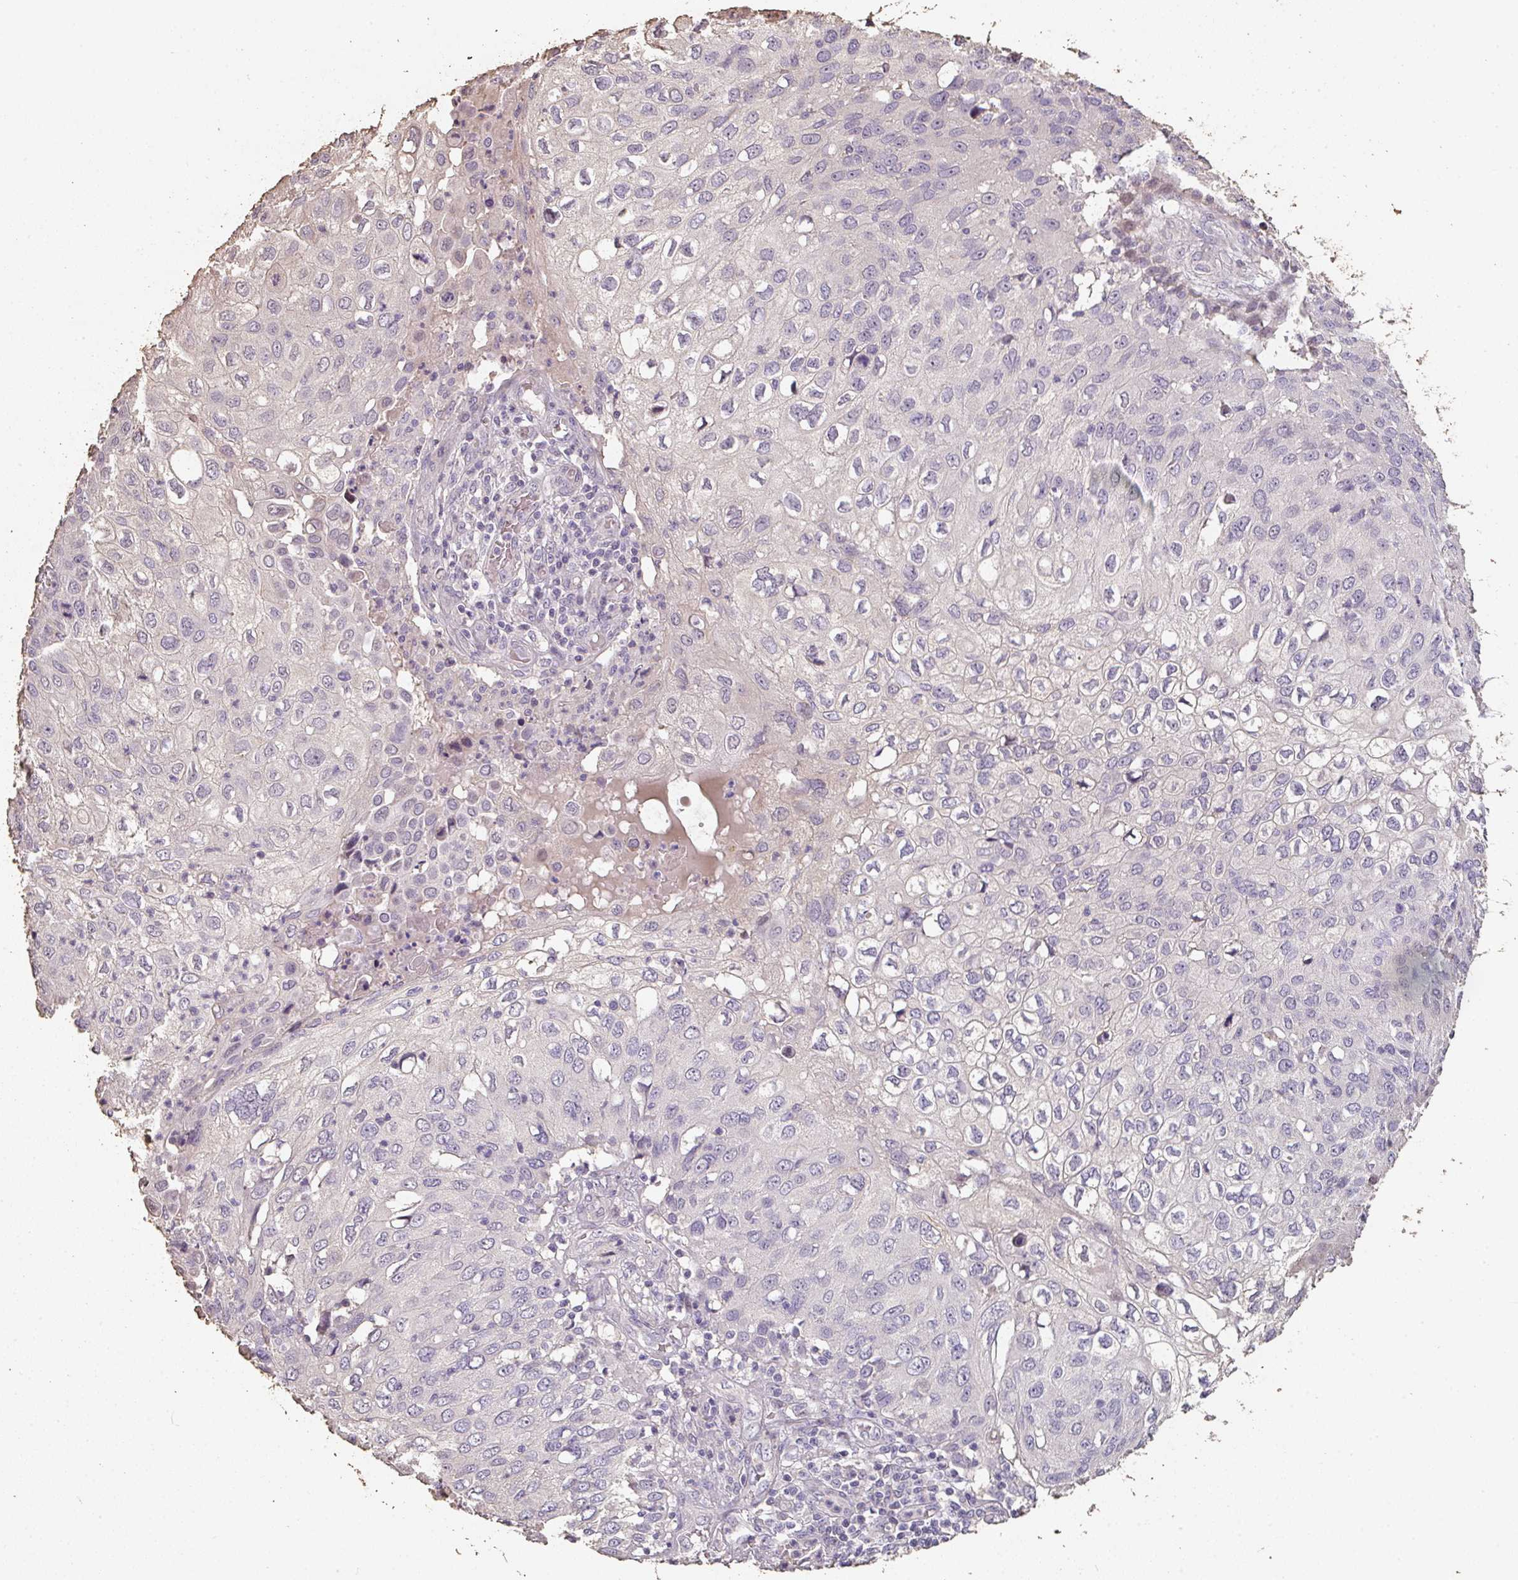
{"staining": {"intensity": "negative", "quantity": "none", "location": "none"}, "tissue": "skin cancer", "cell_type": "Tumor cells", "image_type": "cancer", "snomed": [{"axis": "morphology", "description": "Squamous cell carcinoma, NOS"}, {"axis": "topography", "description": "Skin"}], "caption": "The micrograph shows no staining of tumor cells in skin cancer.", "gene": "TNFRSF10A", "patient": {"sex": "male", "age": 87}}